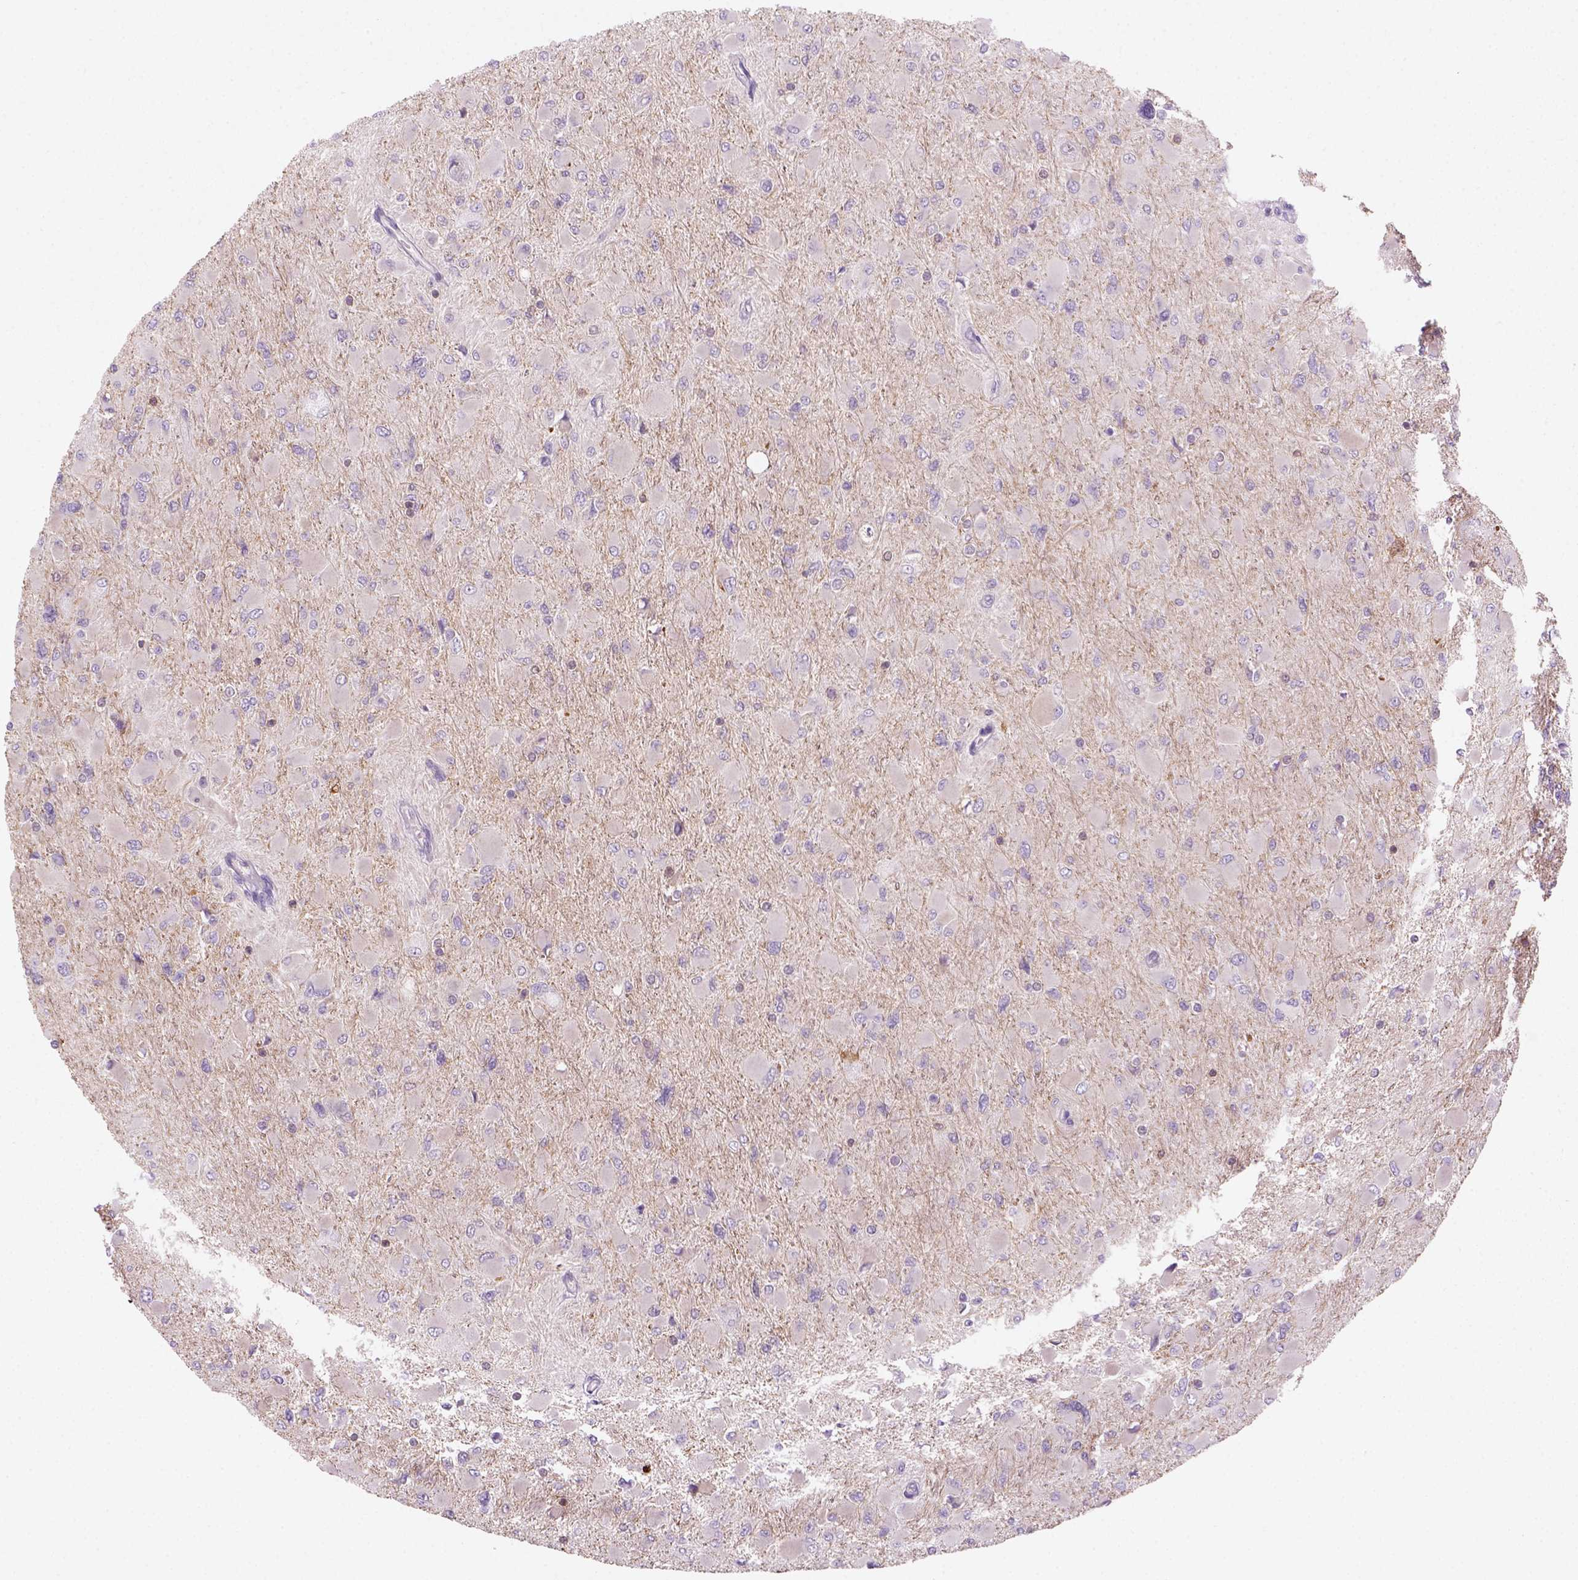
{"staining": {"intensity": "negative", "quantity": "none", "location": "none"}, "tissue": "glioma", "cell_type": "Tumor cells", "image_type": "cancer", "snomed": [{"axis": "morphology", "description": "Glioma, malignant, High grade"}, {"axis": "topography", "description": "Cerebral cortex"}], "caption": "IHC of high-grade glioma (malignant) displays no staining in tumor cells.", "gene": "GOT1", "patient": {"sex": "female", "age": 36}}